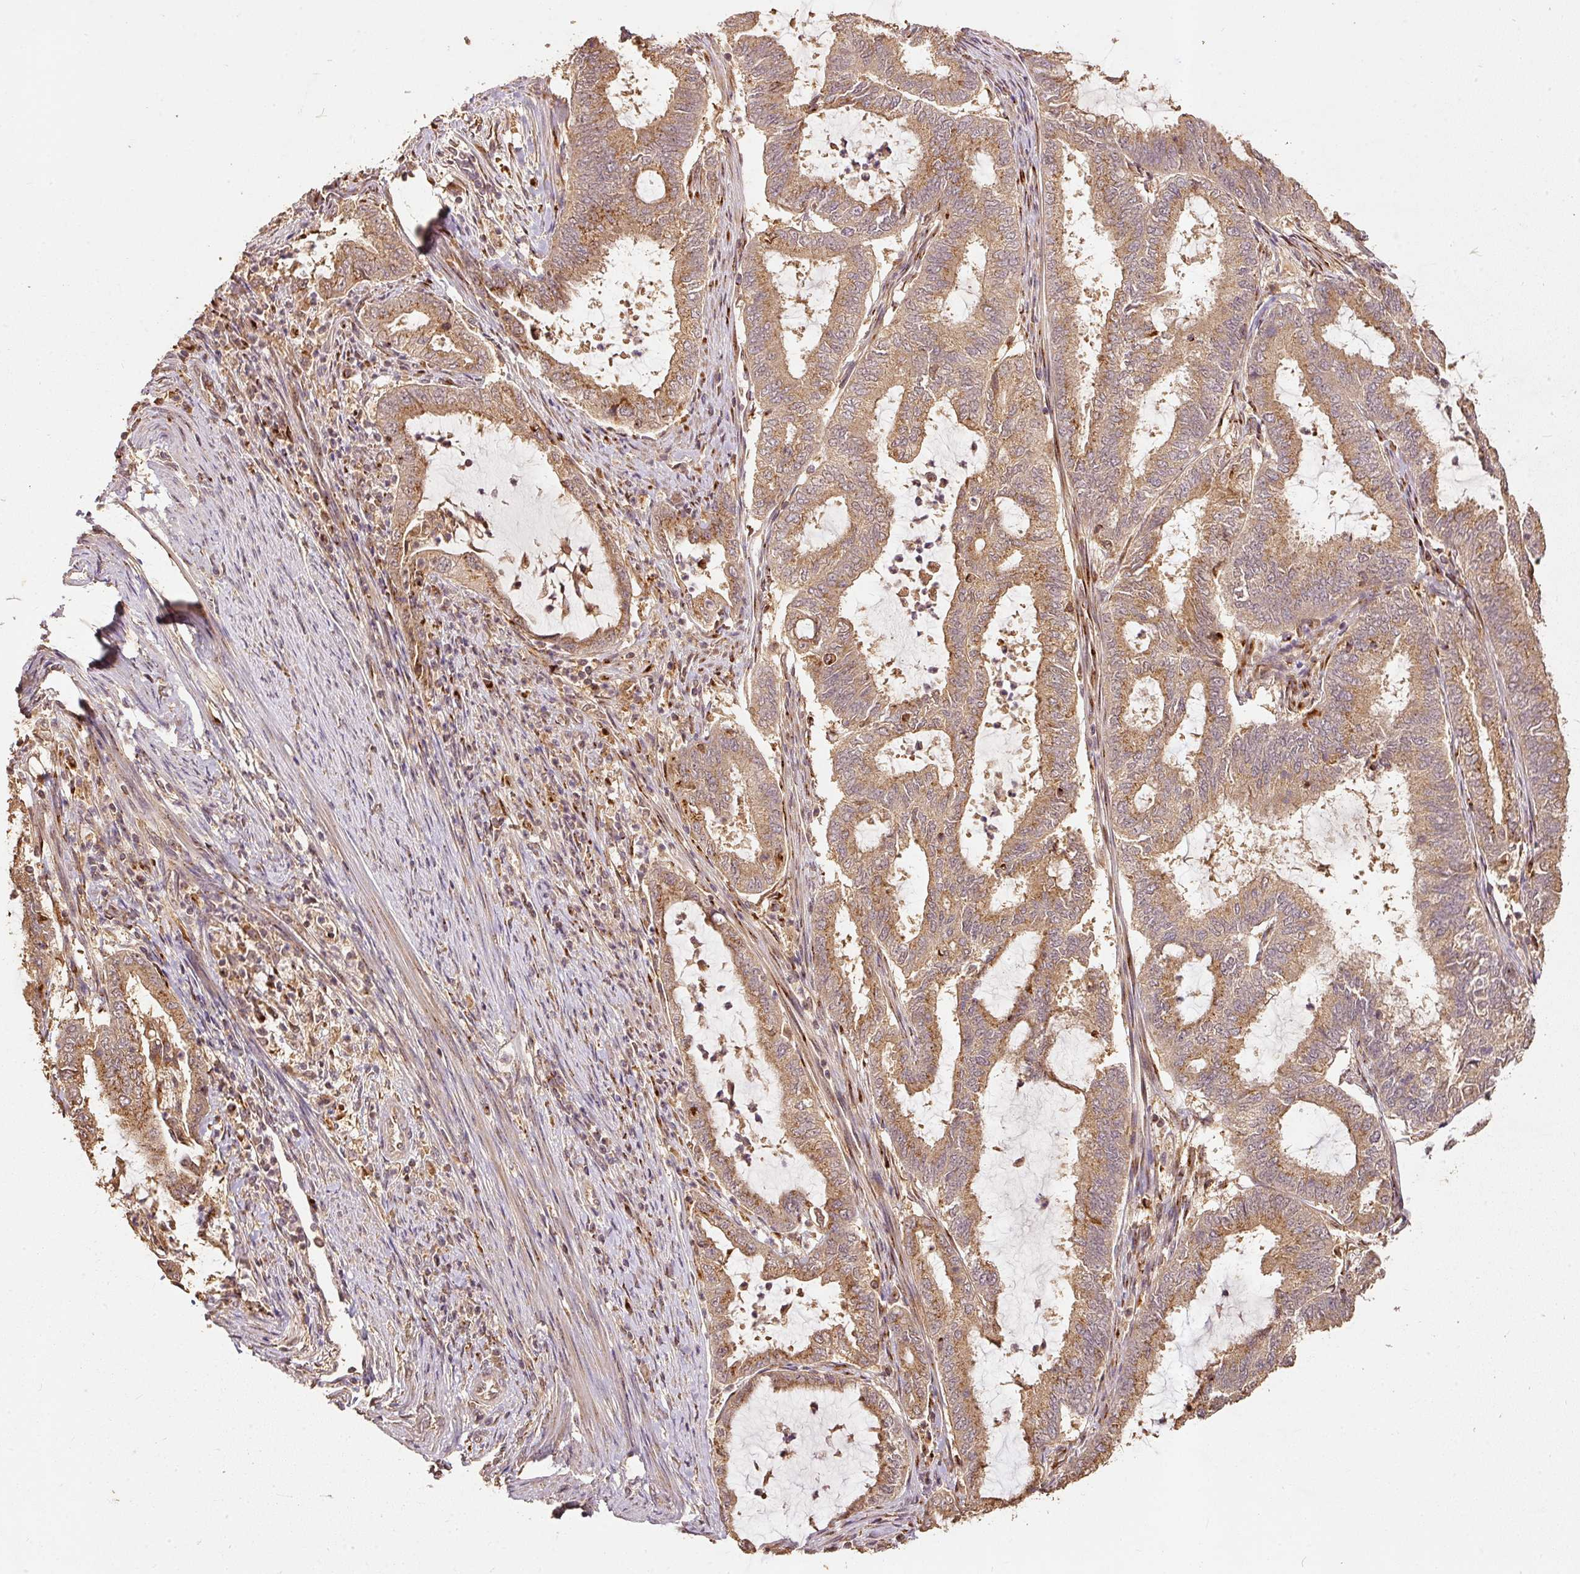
{"staining": {"intensity": "moderate", "quantity": ">75%", "location": "cytoplasmic/membranous"}, "tissue": "endometrial cancer", "cell_type": "Tumor cells", "image_type": "cancer", "snomed": [{"axis": "morphology", "description": "Adenocarcinoma, NOS"}, {"axis": "topography", "description": "Endometrium"}], "caption": "Protein expression analysis of adenocarcinoma (endometrial) shows moderate cytoplasmic/membranous staining in approximately >75% of tumor cells. (DAB (3,3'-diaminobenzidine) = brown stain, brightfield microscopy at high magnification).", "gene": "FUT8", "patient": {"sex": "female", "age": 51}}